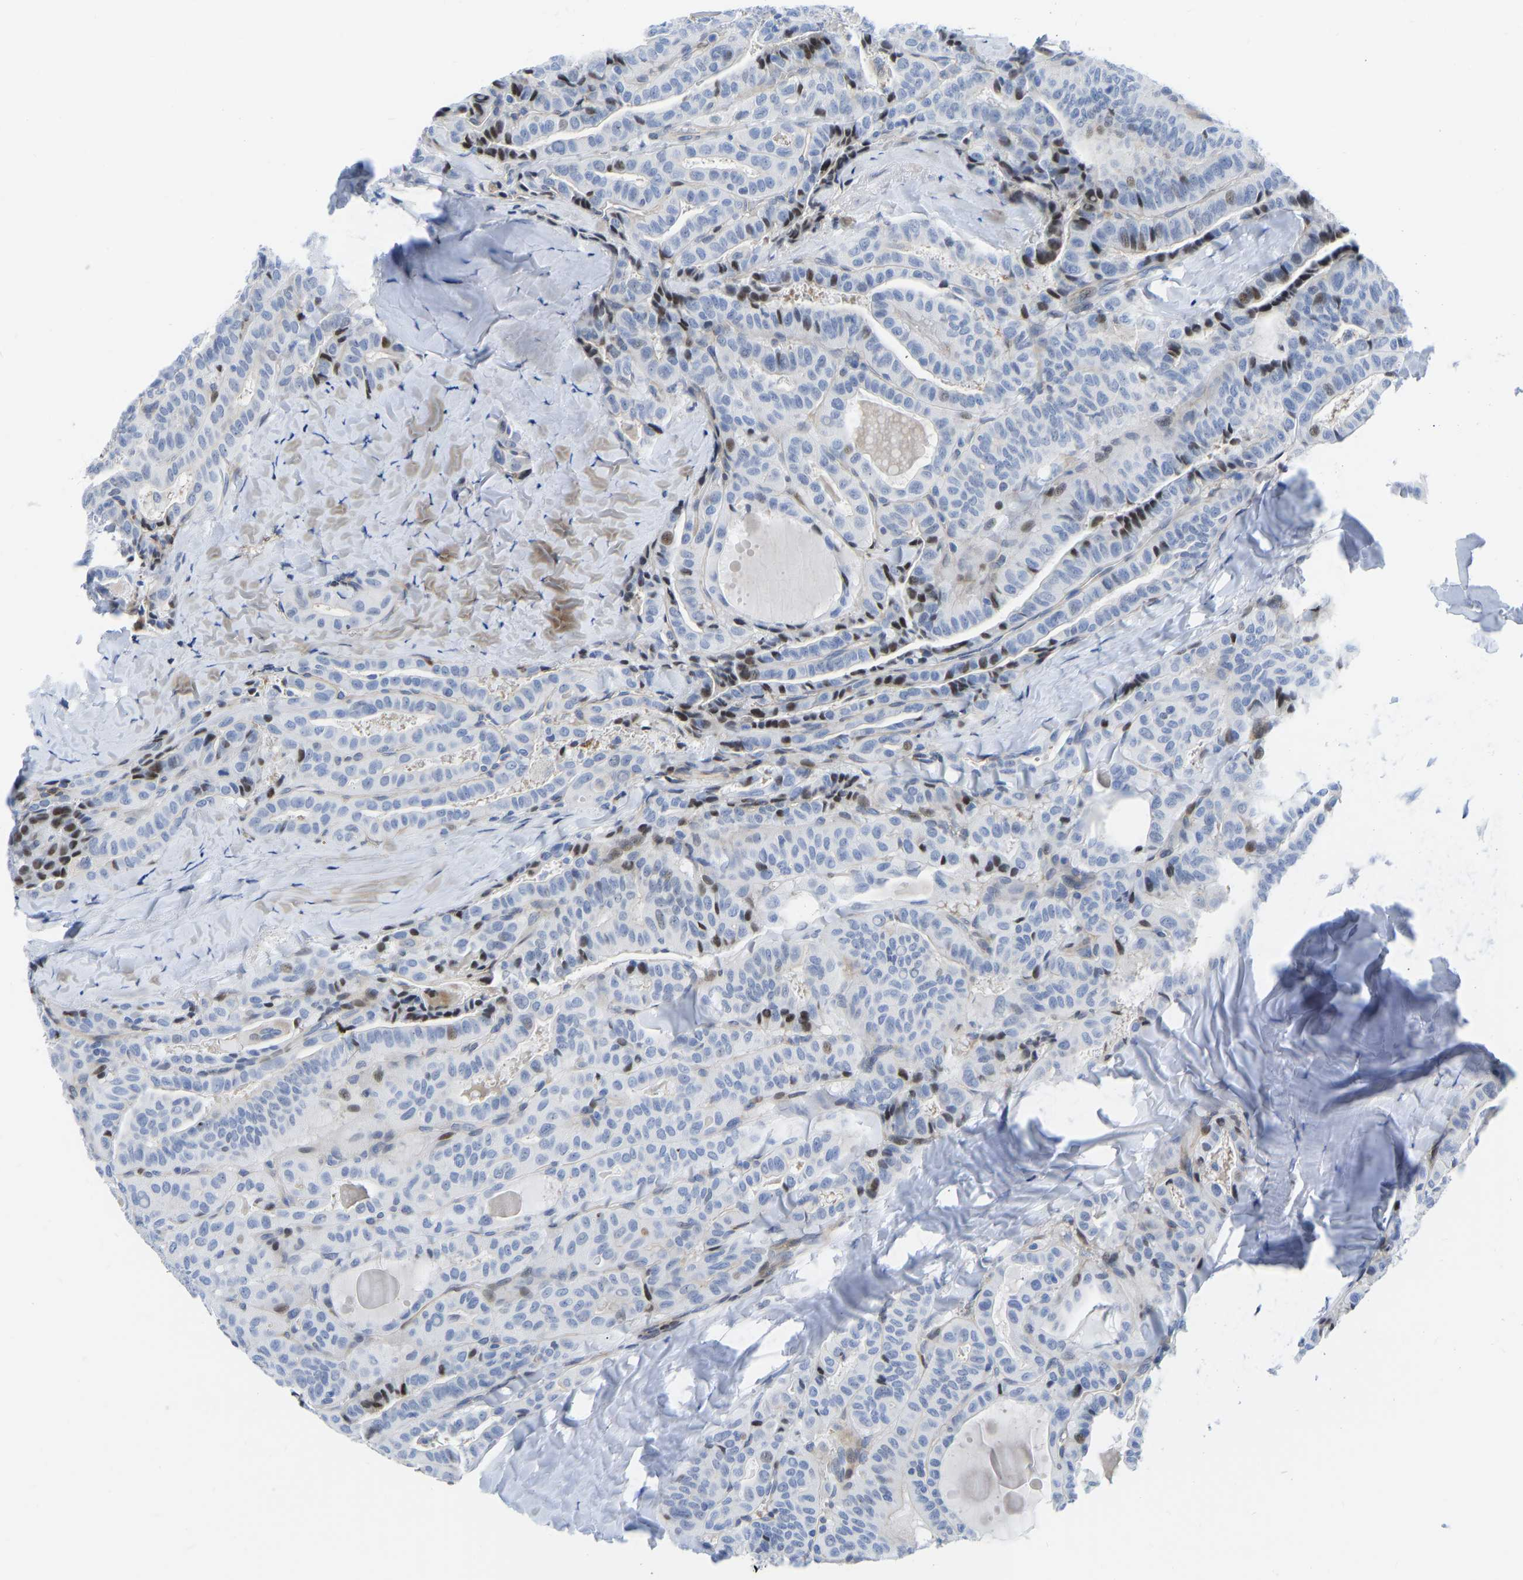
{"staining": {"intensity": "moderate", "quantity": "<25%", "location": "nuclear"}, "tissue": "thyroid cancer", "cell_type": "Tumor cells", "image_type": "cancer", "snomed": [{"axis": "morphology", "description": "Papillary adenocarcinoma, NOS"}, {"axis": "topography", "description": "Thyroid gland"}], "caption": "Papillary adenocarcinoma (thyroid) was stained to show a protein in brown. There is low levels of moderate nuclear positivity in approximately <25% of tumor cells. (Brightfield microscopy of DAB IHC at high magnification).", "gene": "HDAC5", "patient": {"sex": "male", "age": 77}}